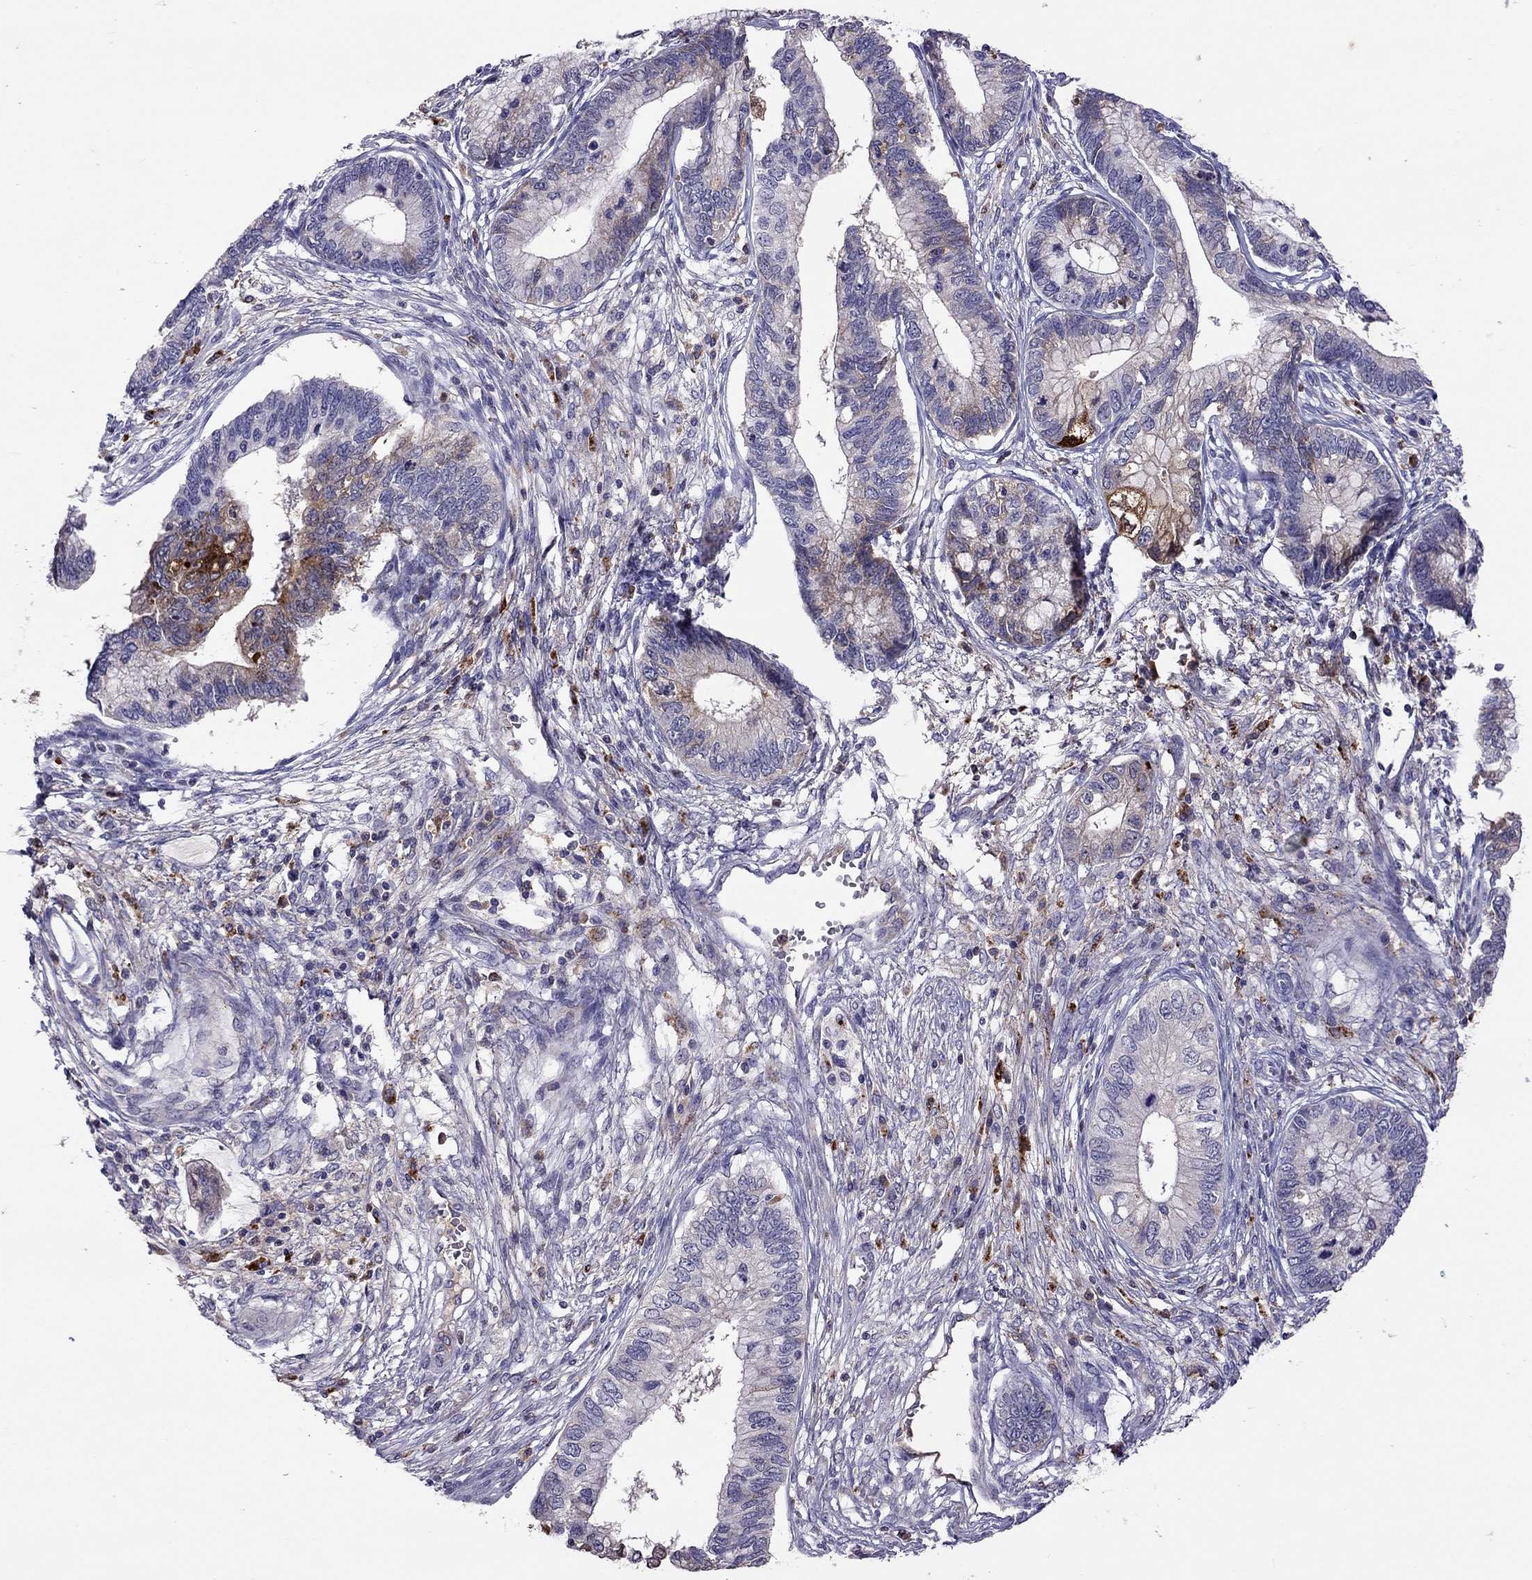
{"staining": {"intensity": "strong", "quantity": "<25%", "location": "cytoplasmic/membranous"}, "tissue": "cervical cancer", "cell_type": "Tumor cells", "image_type": "cancer", "snomed": [{"axis": "morphology", "description": "Adenocarcinoma, NOS"}, {"axis": "topography", "description": "Cervix"}], "caption": "Strong cytoplasmic/membranous protein staining is present in about <25% of tumor cells in cervical cancer (adenocarcinoma). The staining was performed using DAB, with brown indicating positive protein expression. Nuclei are stained blue with hematoxylin.", "gene": "SERPINA3", "patient": {"sex": "female", "age": 44}}